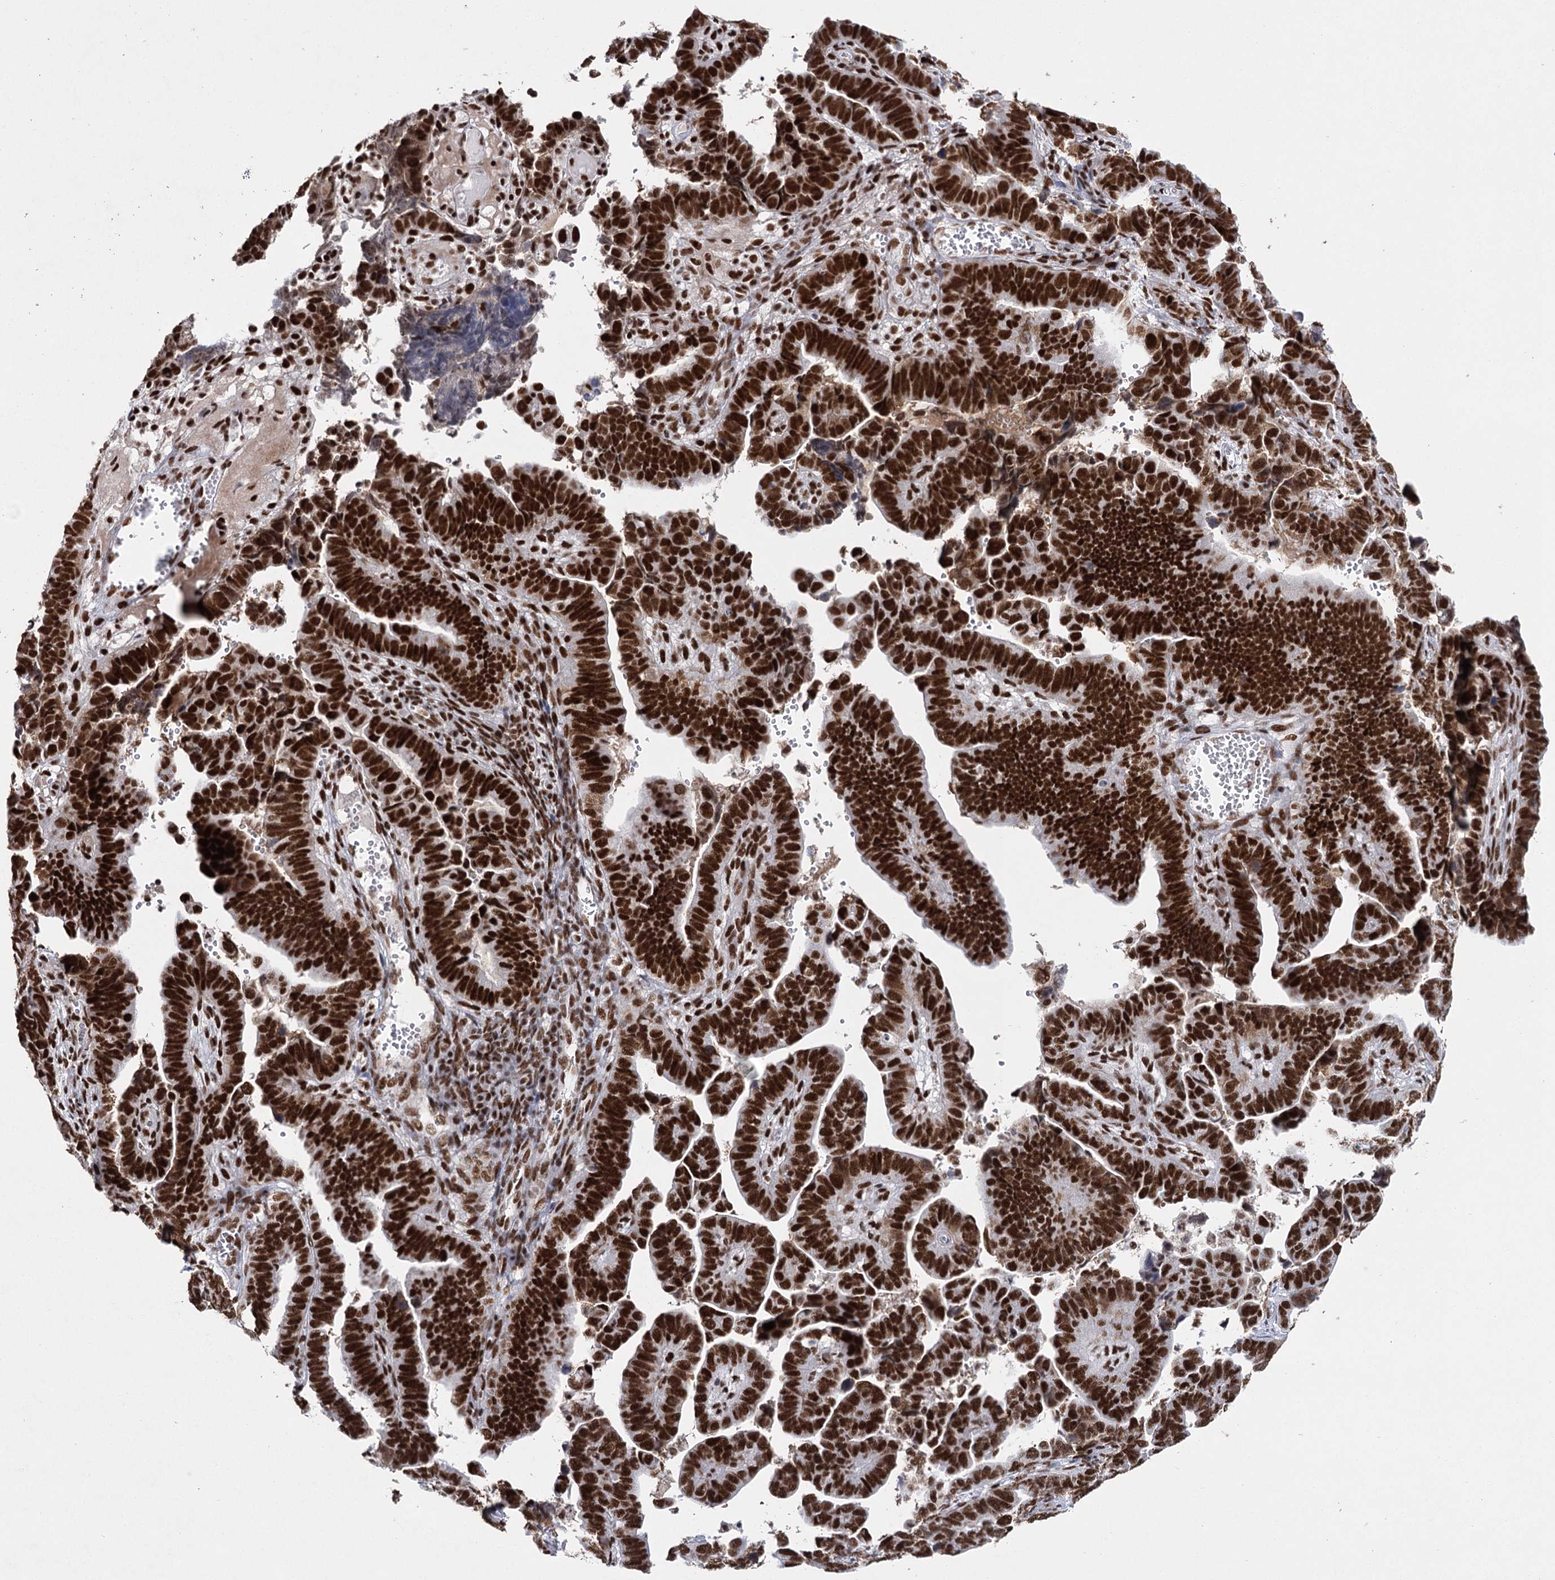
{"staining": {"intensity": "strong", "quantity": ">75%", "location": "nuclear"}, "tissue": "endometrial cancer", "cell_type": "Tumor cells", "image_type": "cancer", "snomed": [{"axis": "morphology", "description": "Adenocarcinoma, NOS"}, {"axis": "topography", "description": "Endometrium"}], "caption": "This image exhibits IHC staining of endometrial cancer, with high strong nuclear staining in approximately >75% of tumor cells.", "gene": "SCAF8", "patient": {"sex": "female", "age": 75}}